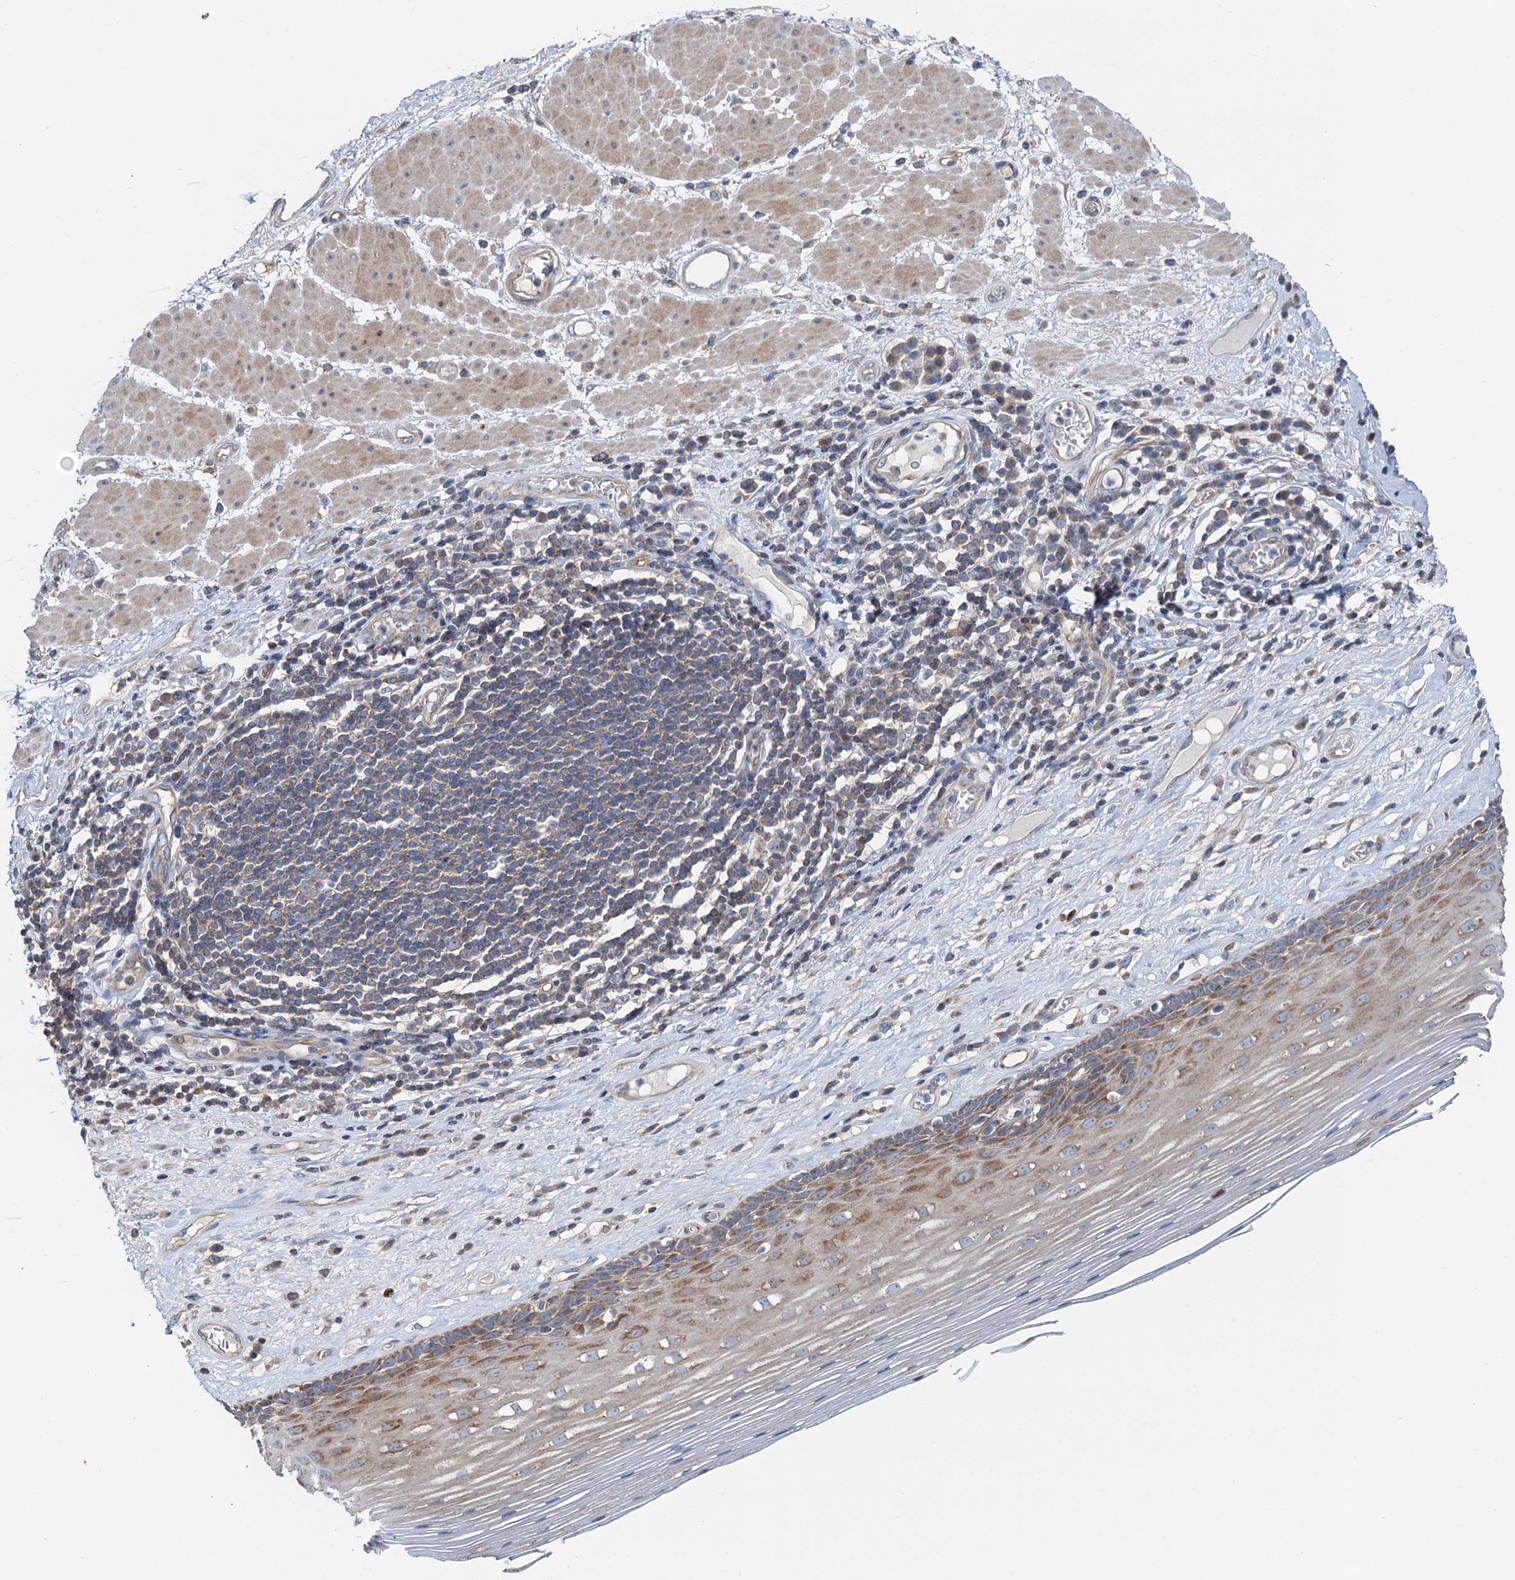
{"staining": {"intensity": "moderate", "quantity": ">75%", "location": "cytoplasmic/membranous"}, "tissue": "esophagus", "cell_type": "Squamous epithelial cells", "image_type": "normal", "snomed": [{"axis": "morphology", "description": "Normal tissue, NOS"}, {"axis": "topography", "description": "Esophagus"}], "caption": "Moderate cytoplasmic/membranous protein staining is appreciated in about >75% of squamous epithelial cells in esophagus. The staining was performed using DAB to visualize the protein expression in brown, while the nuclei were stained in blue with hematoxylin (Magnification: 20x).", "gene": "ANKRD26", "patient": {"sex": "male", "age": 62}}